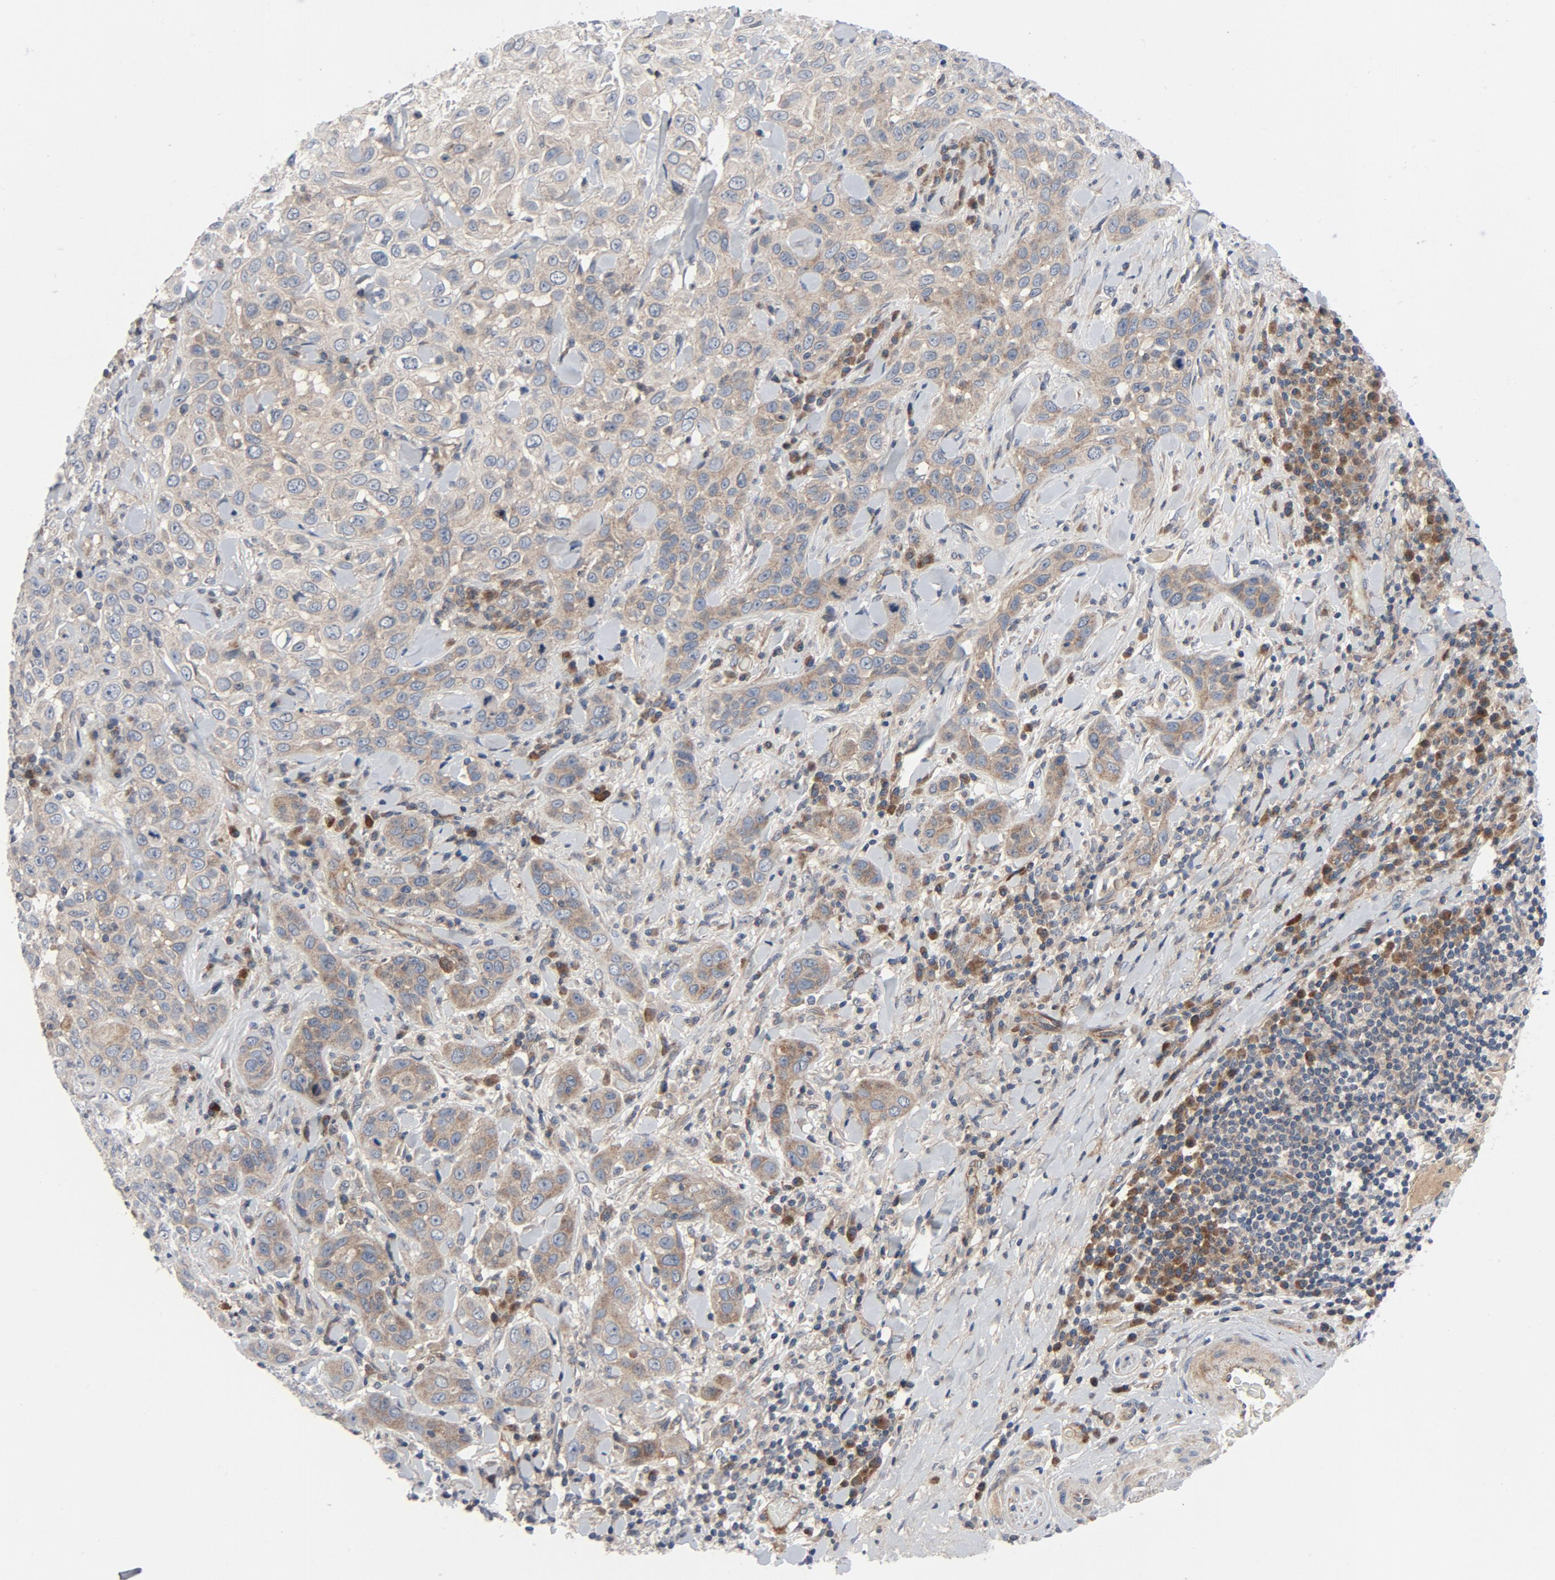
{"staining": {"intensity": "moderate", "quantity": ">75%", "location": "cytoplasmic/membranous"}, "tissue": "skin cancer", "cell_type": "Tumor cells", "image_type": "cancer", "snomed": [{"axis": "morphology", "description": "Squamous cell carcinoma, NOS"}, {"axis": "topography", "description": "Skin"}], "caption": "Tumor cells display medium levels of moderate cytoplasmic/membranous positivity in about >75% of cells in skin squamous cell carcinoma.", "gene": "TSG101", "patient": {"sex": "male", "age": 84}}